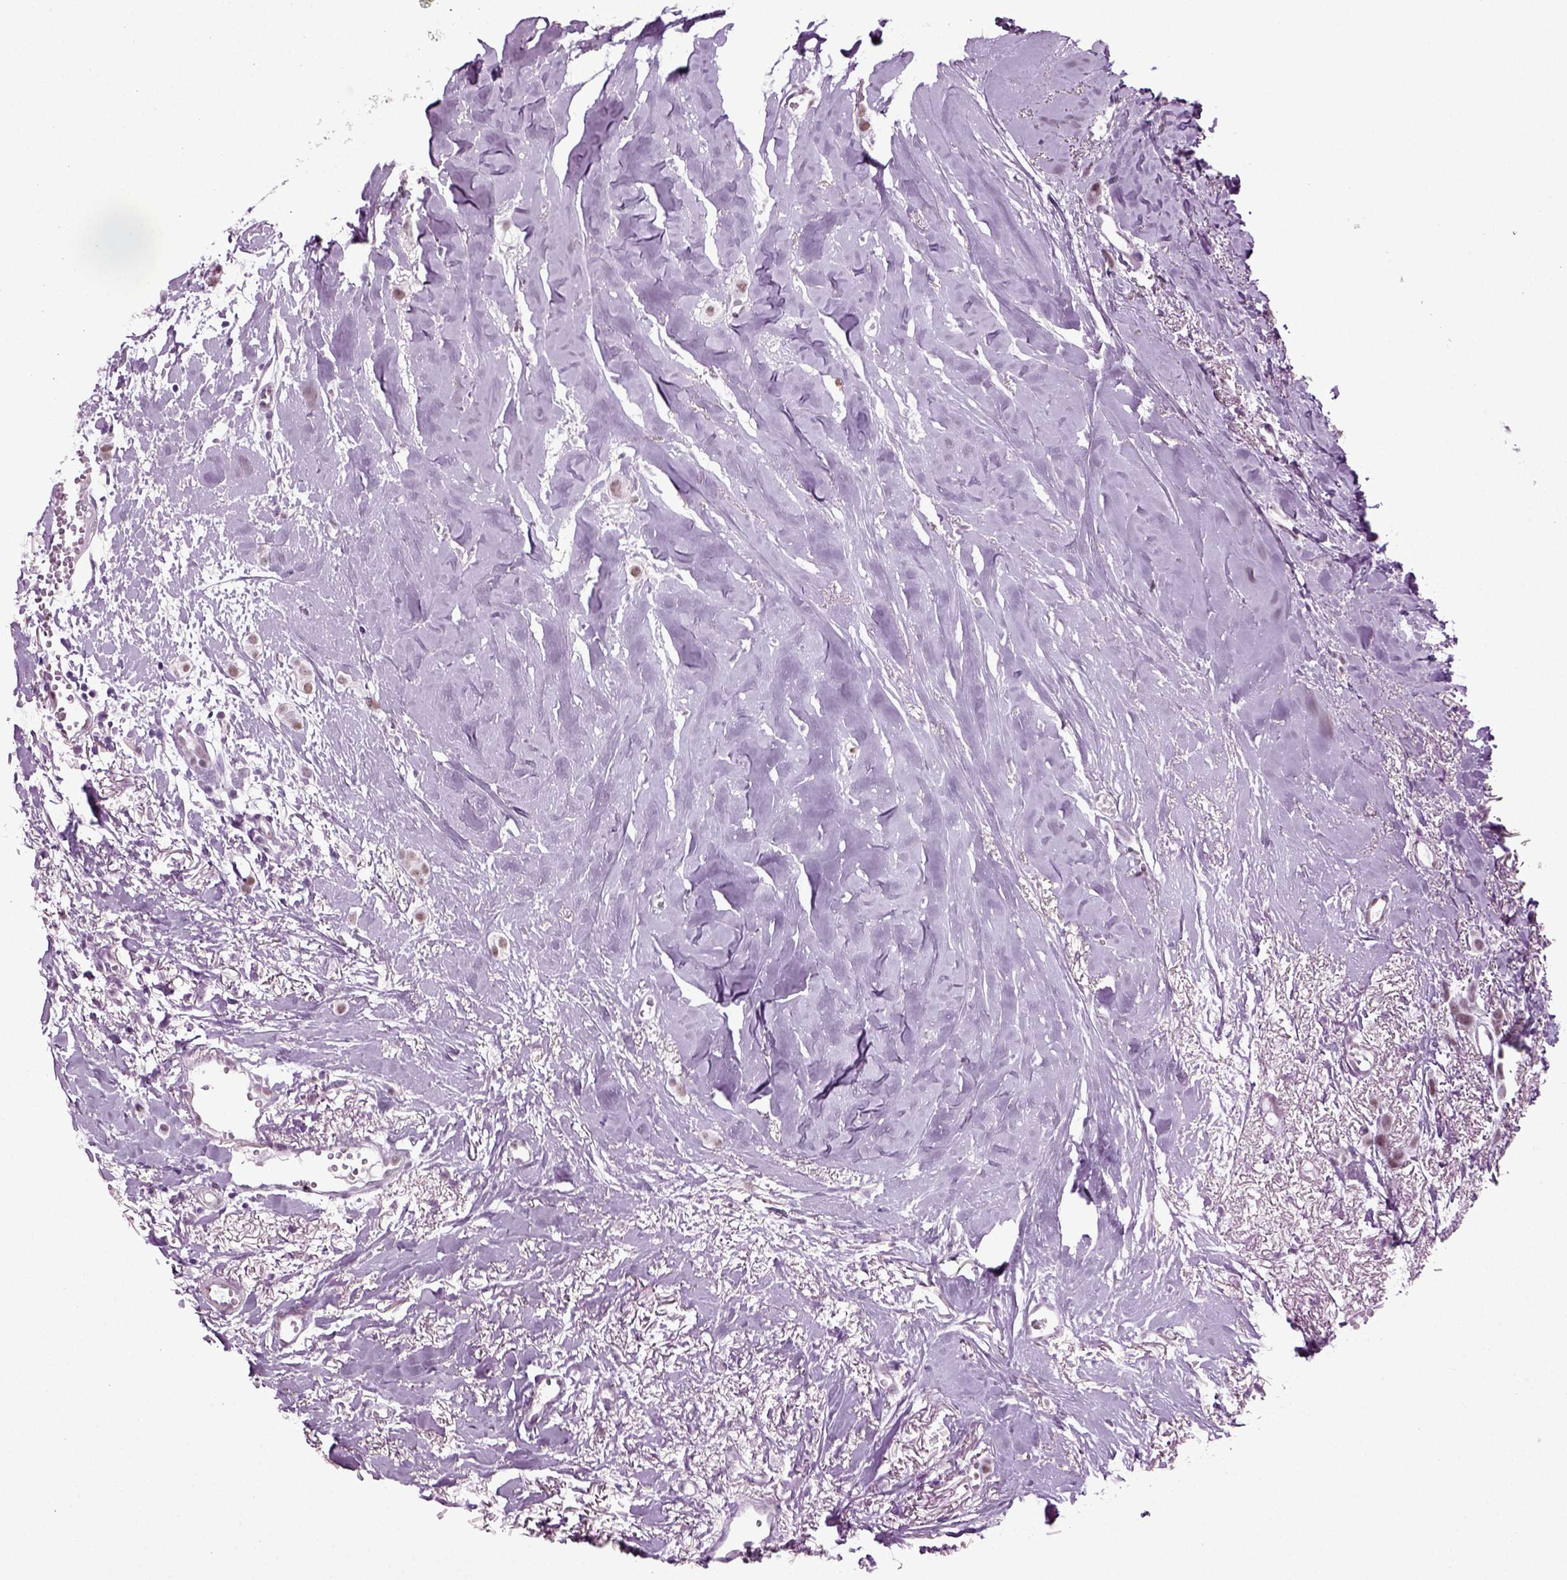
{"staining": {"intensity": "moderate", "quantity": "<25%", "location": "nuclear"}, "tissue": "breast cancer", "cell_type": "Tumor cells", "image_type": "cancer", "snomed": [{"axis": "morphology", "description": "Duct carcinoma"}, {"axis": "topography", "description": "Breast"}], "caption": "DAB immunohistochemical staining of human breast cancer exhibits moderate nuclear protein staining in approximately <25% of tumor cells. (Stains: DAB in brown, nuclei in blue, Microscopy: brightfield microscopy at high magnification).", "gene": "RFX3", "patient": {"sex": "female", "age": 85}}